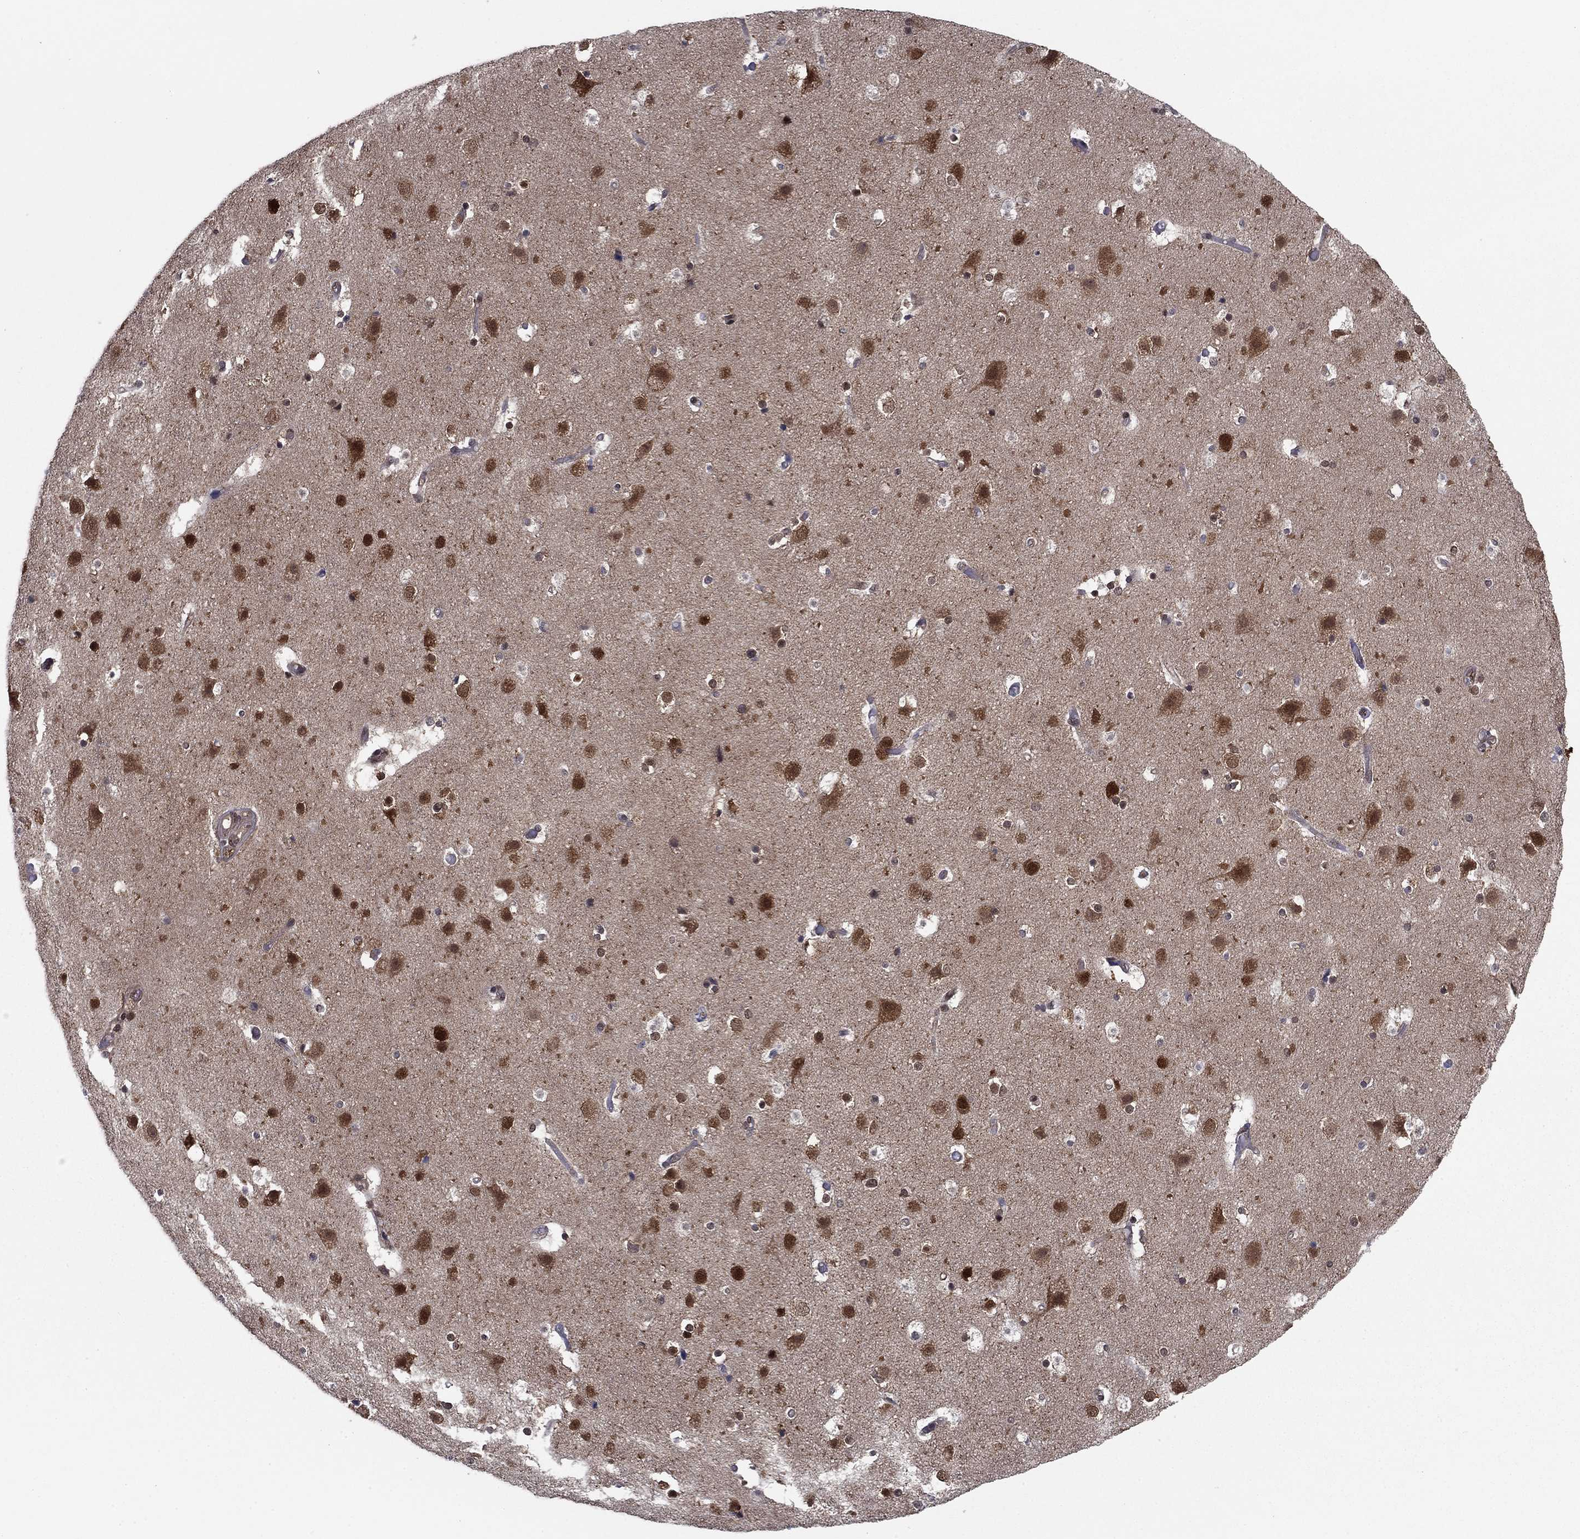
{"staining": {"intensity": "negative", "quantity": "none", "location": "none"}, "tissue": "cerebral cortex", "cell_type": "Endothelial cells", "image_type": "normal", "snomed": [{"axis": "morphology", "description": "Normal tissue, NOS"}, {"axis": "topography", "description": "Cerebral cortex"}], "caption": "Endothelial cells are negative for protein expression in benign human cerebral cortex. The staining was performed using DAB to visualize the protein expression in brown, while the nuclei were stained in blue with hematoxylin (Magnification: 20x).", "gene": "FKBP4", "patient": {"sex": "female", "age": 52}}